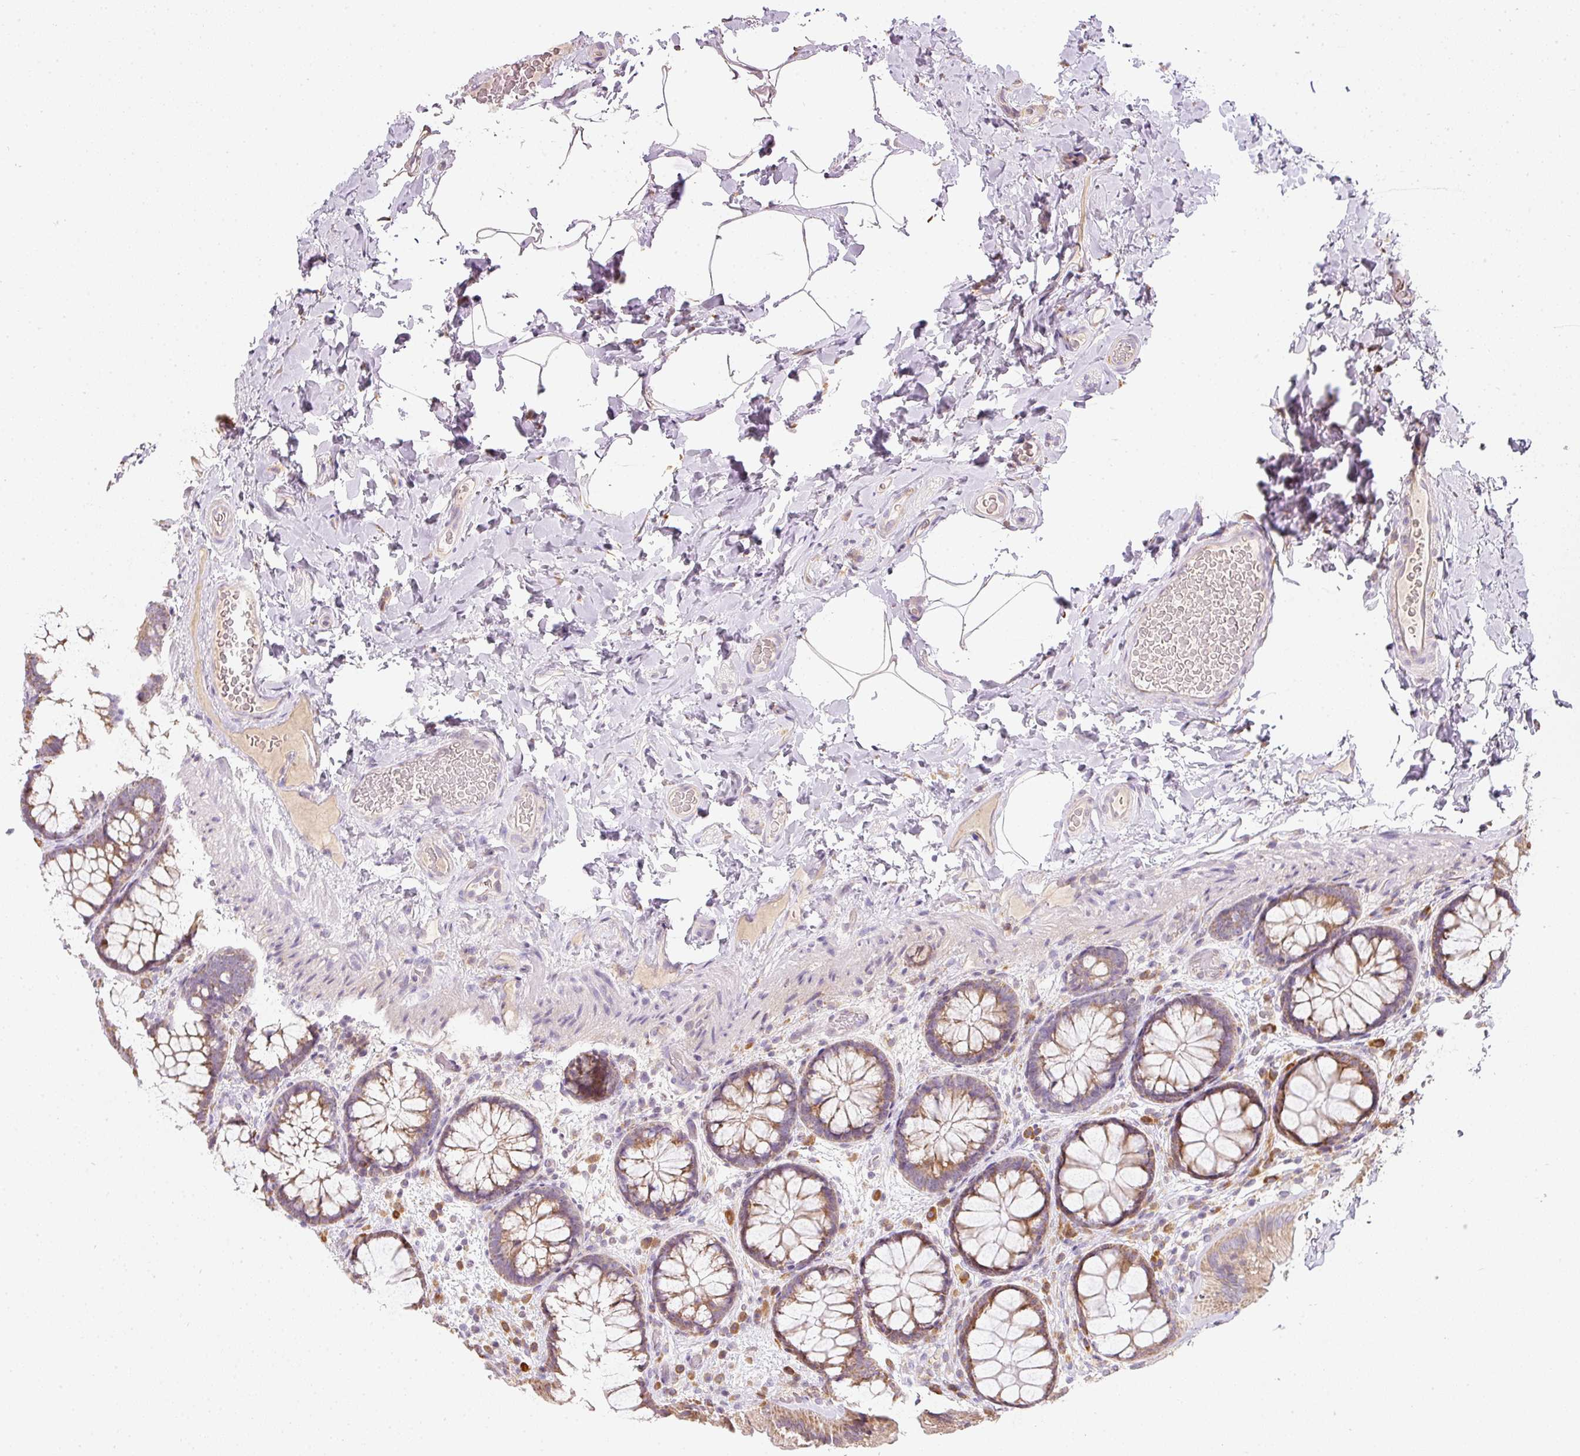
{"staining": {"intensity": "negative", "quantity": "none", "location": "none"}, "tissue": "colon", "cell_type": "Endothelial cells", "image_type": "normal", "snomed": [{"axis": "morphology", "description": "Normal tissue, NOS"}, {"axis": "topography", "description": "Colon"}], "caption": "Protein analysis of normal colon shows no significant staining in endothelial cells. (IHC, brightfield microscopy, high magnification).", "gene": "MORN4", "patient": {"sex": "male", "age": 46}}